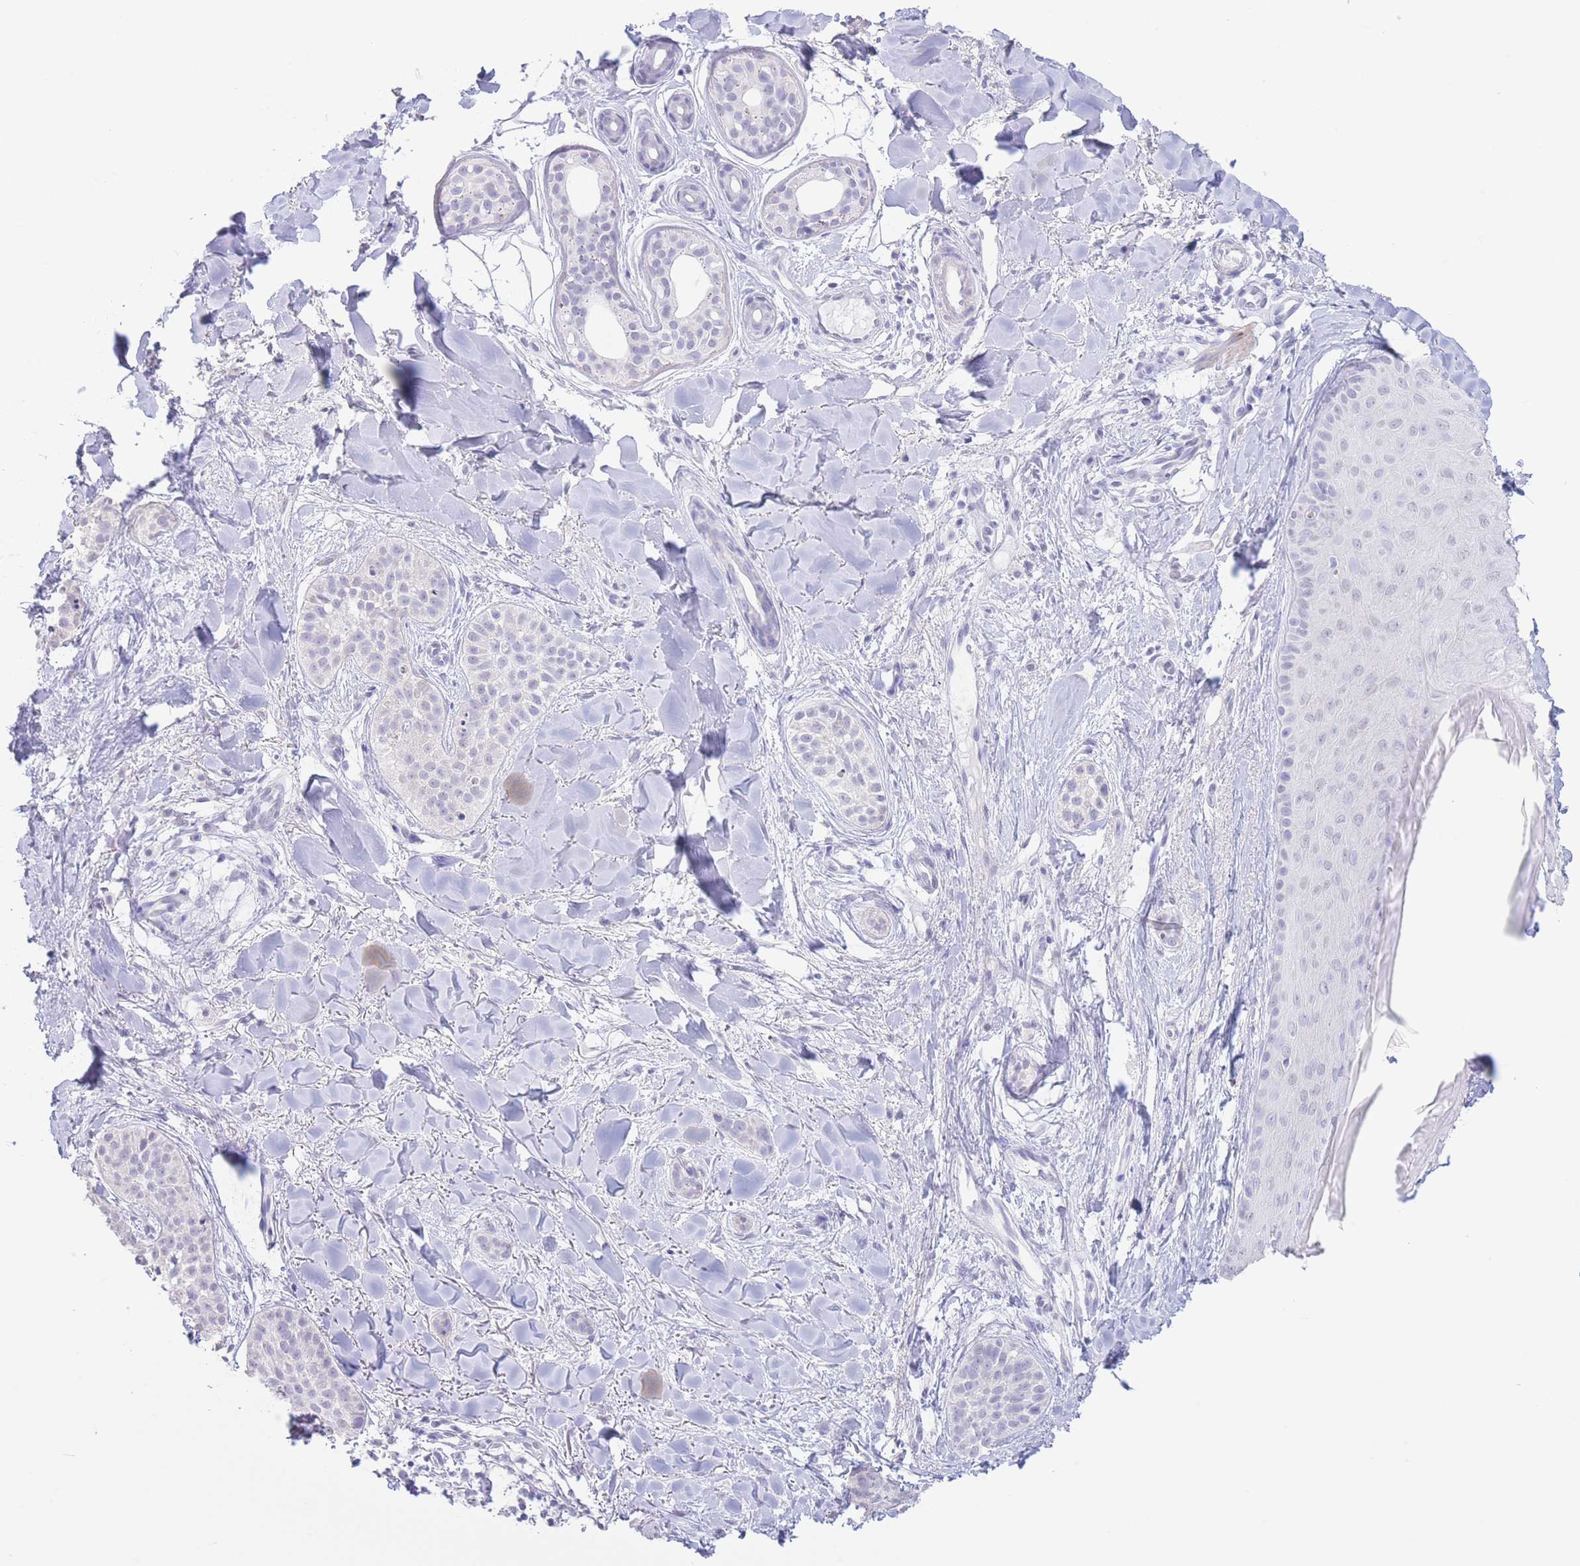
{"staining": {"intensity": "negative", "quantity": "none", "location": "none"}, "tissue": "skin cancer", "cell_type": "Tumor cells", "image_type": "cancer", "snomed": [{"axis": "morphology", "description": "Basal cell carcinoma"}, {"axis": "topography", "description": "Skin"}], "caption": "Protein analysis of skin cancer (basal cell carcinoma) reveals no significant positivity in tumor cells.", "gene": "PKLR", "patient": {"sex": "male", "age": 52}}